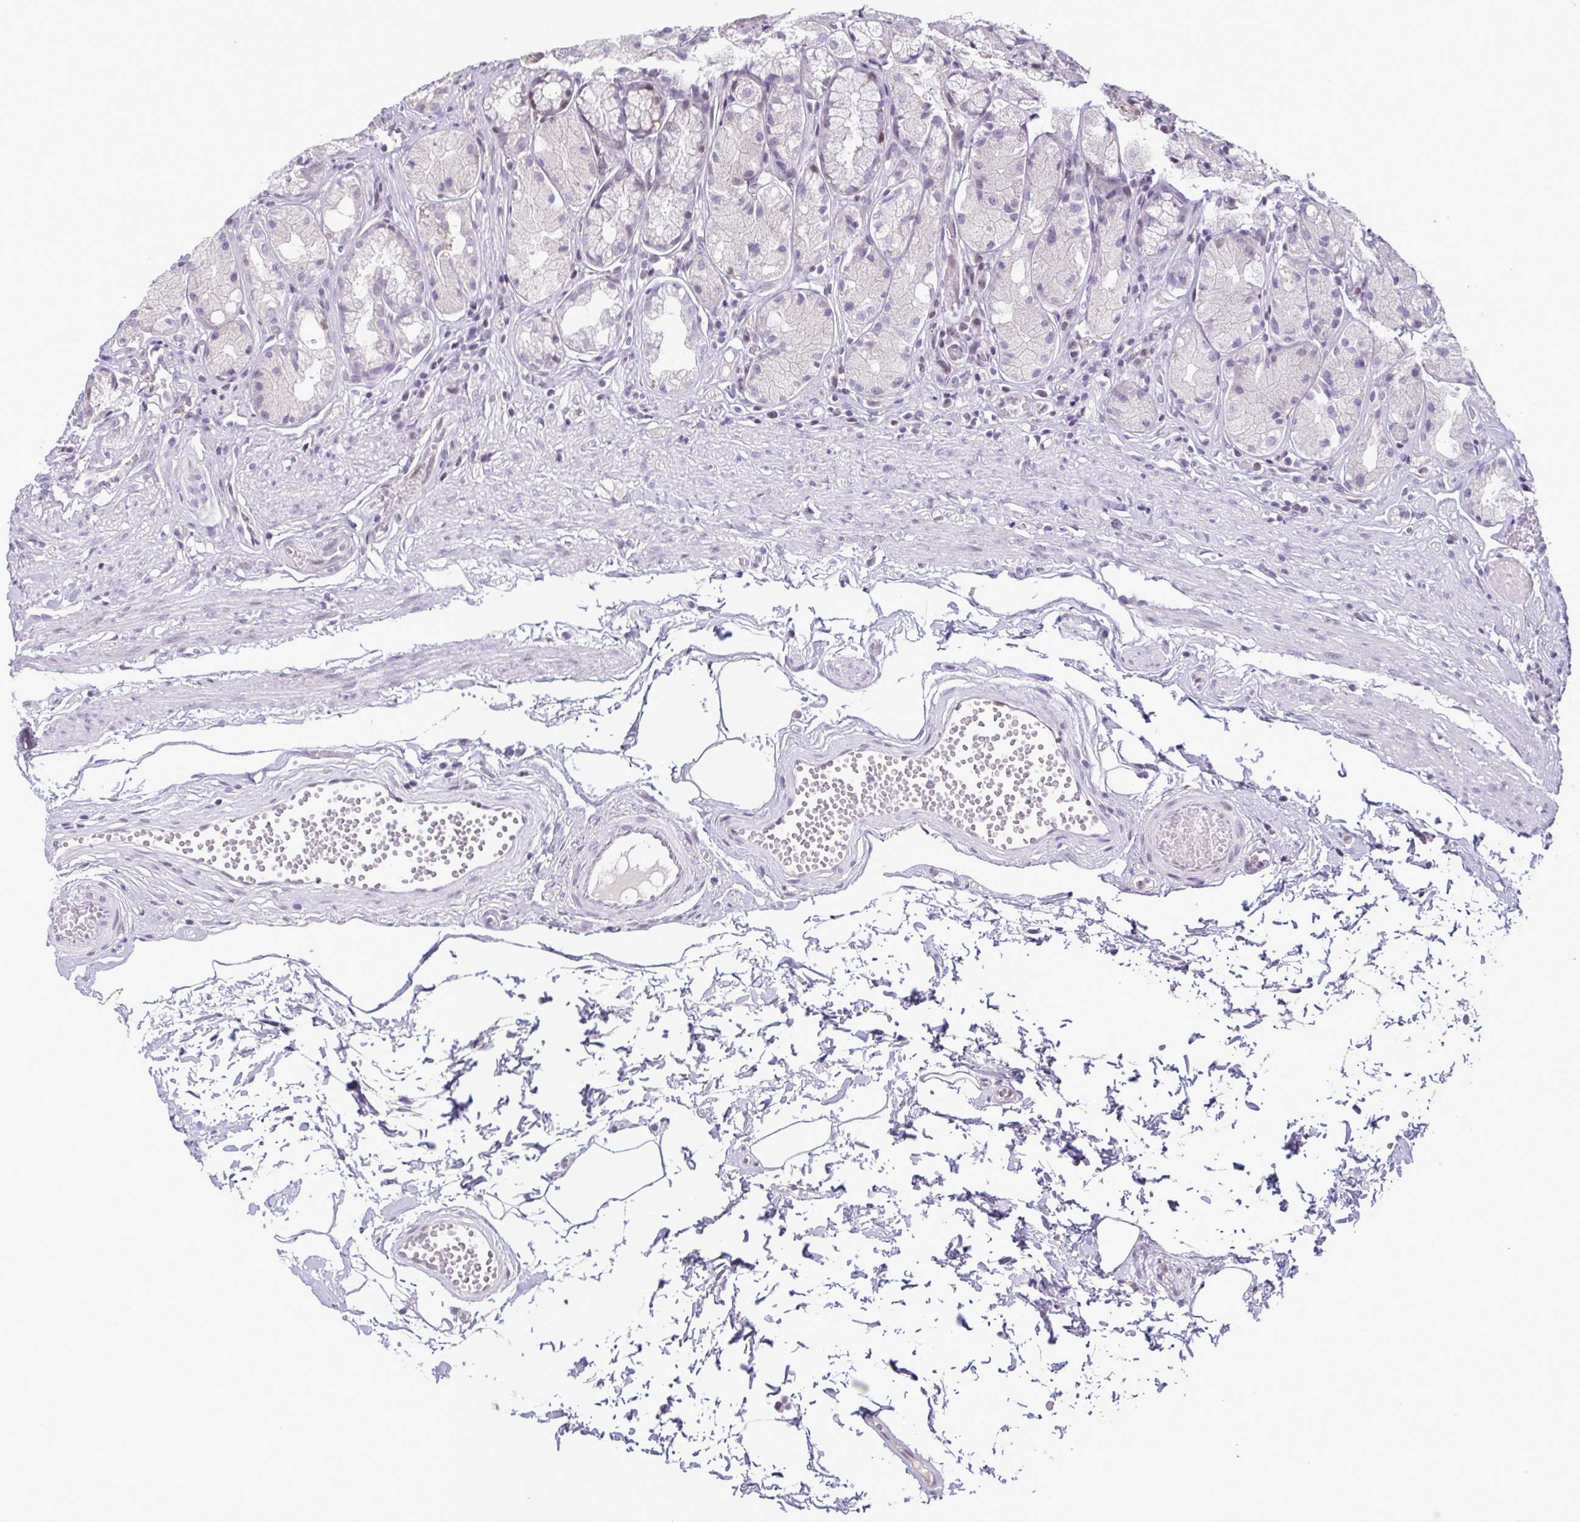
{"staining": {"intensity": "moderate", "quantity": "<25%", "location": "nuclear"}, "tissue": "stomach", "cell_type": "Glandular cells", "image_type": "normal", "snomed": [{"axis": "morphology", "description": "Normal tissue, NOS"}, {"axis": "topography", "description": "Stomach"}], "caption": "Stomach stained with immunohistochemistry displays moderate nuclear positivity in approximately <25% of glandular cells.", "gene": "IRF1", "patient": {"sex": "male", "age": 70}}